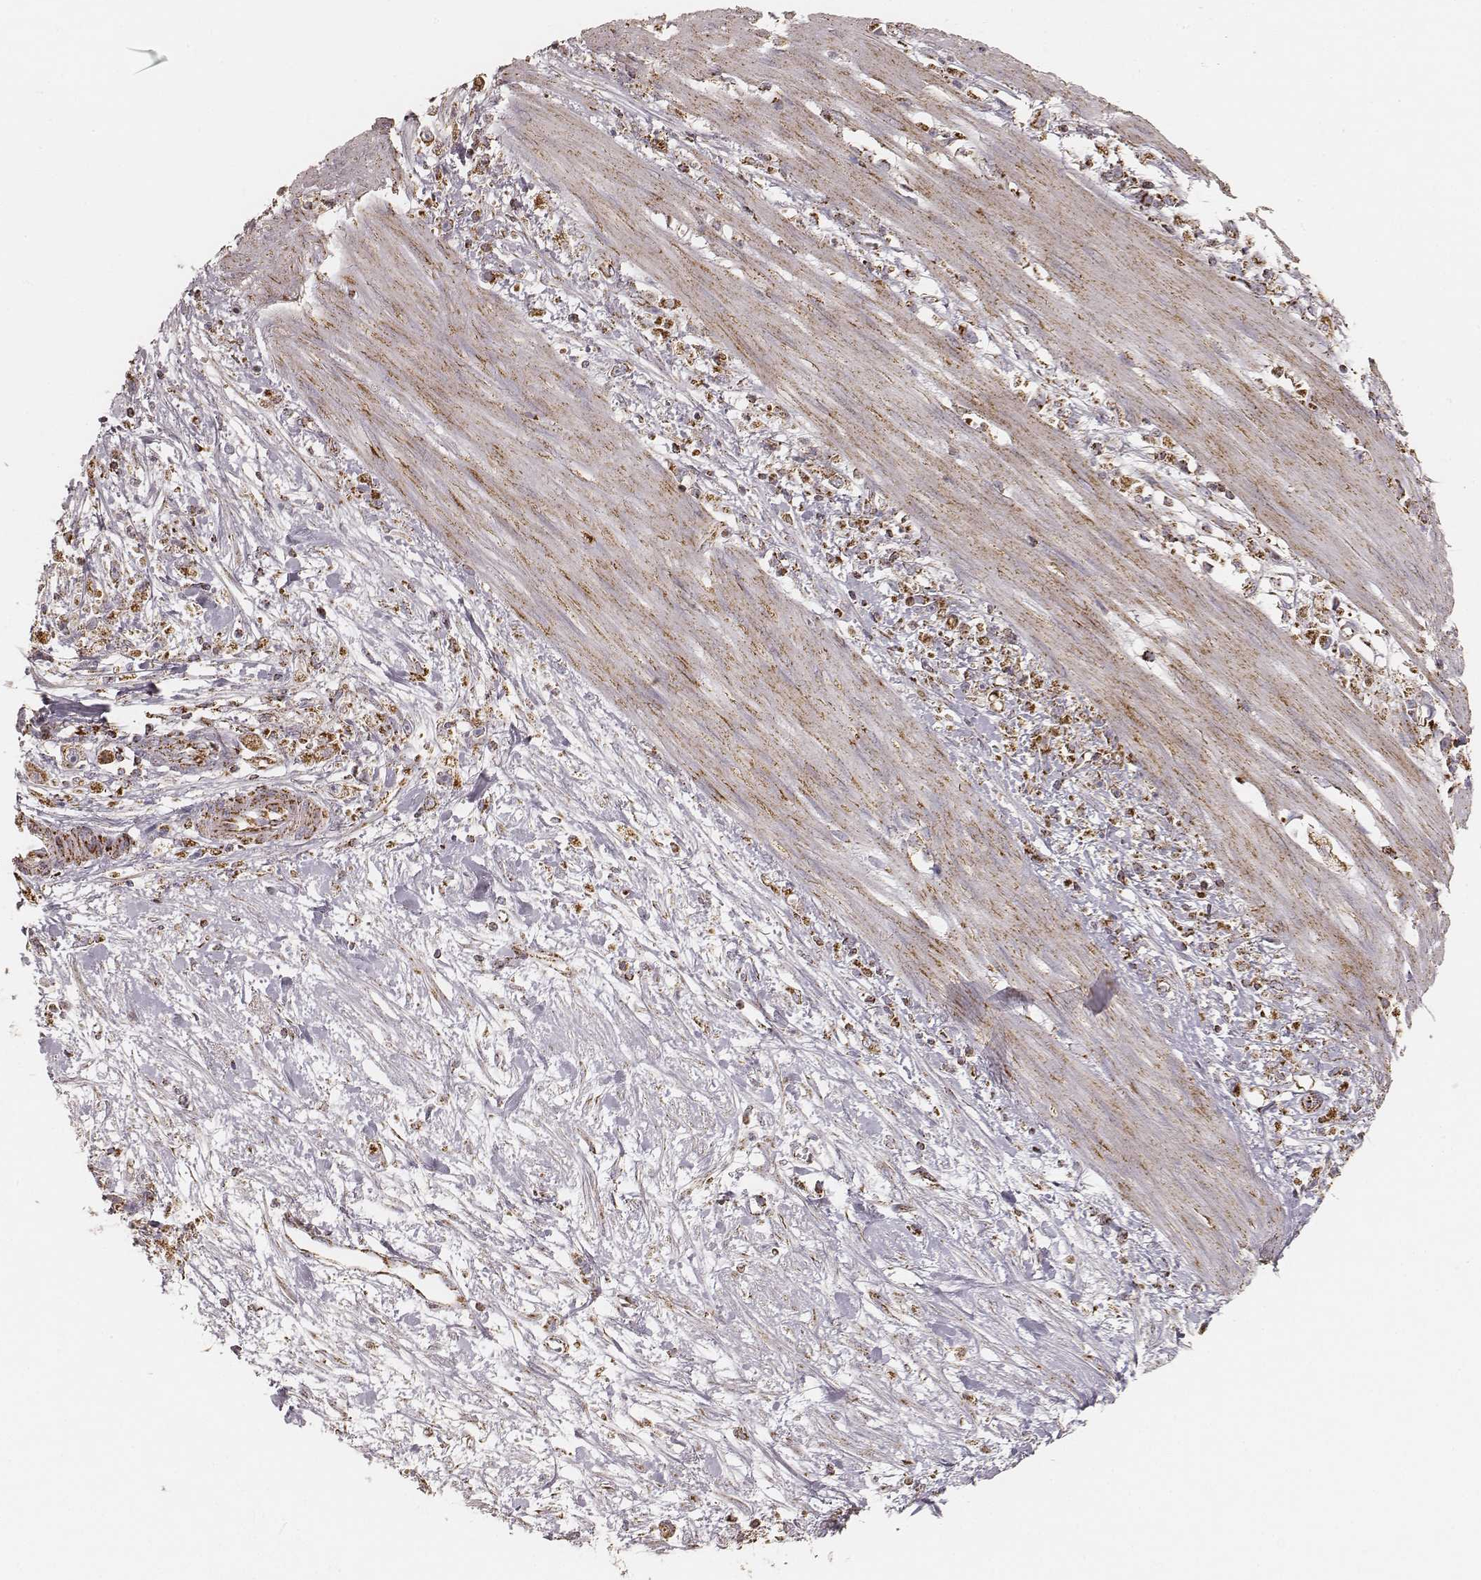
{"staining": {"intensity": "strong", "quantity": ">75%", "location": "cytoplasmic/membranous"}, "tissue": "stomach cancer", "cell_type": "Tumor cells", "image_type": "cancer", "snomed": [{"axis": "morphology", "description": "Adenocarcinoma, NOS"}, {"axis": "topography", "description": "Stomach"}], "caption": "A micrograph of human stomach adenocarcinoma stained for a protein shows strong cytoplasmic/membranous brown staining in tumor cells.", "gene": "CS", "patient": {"sex": "female", "age": 59}}